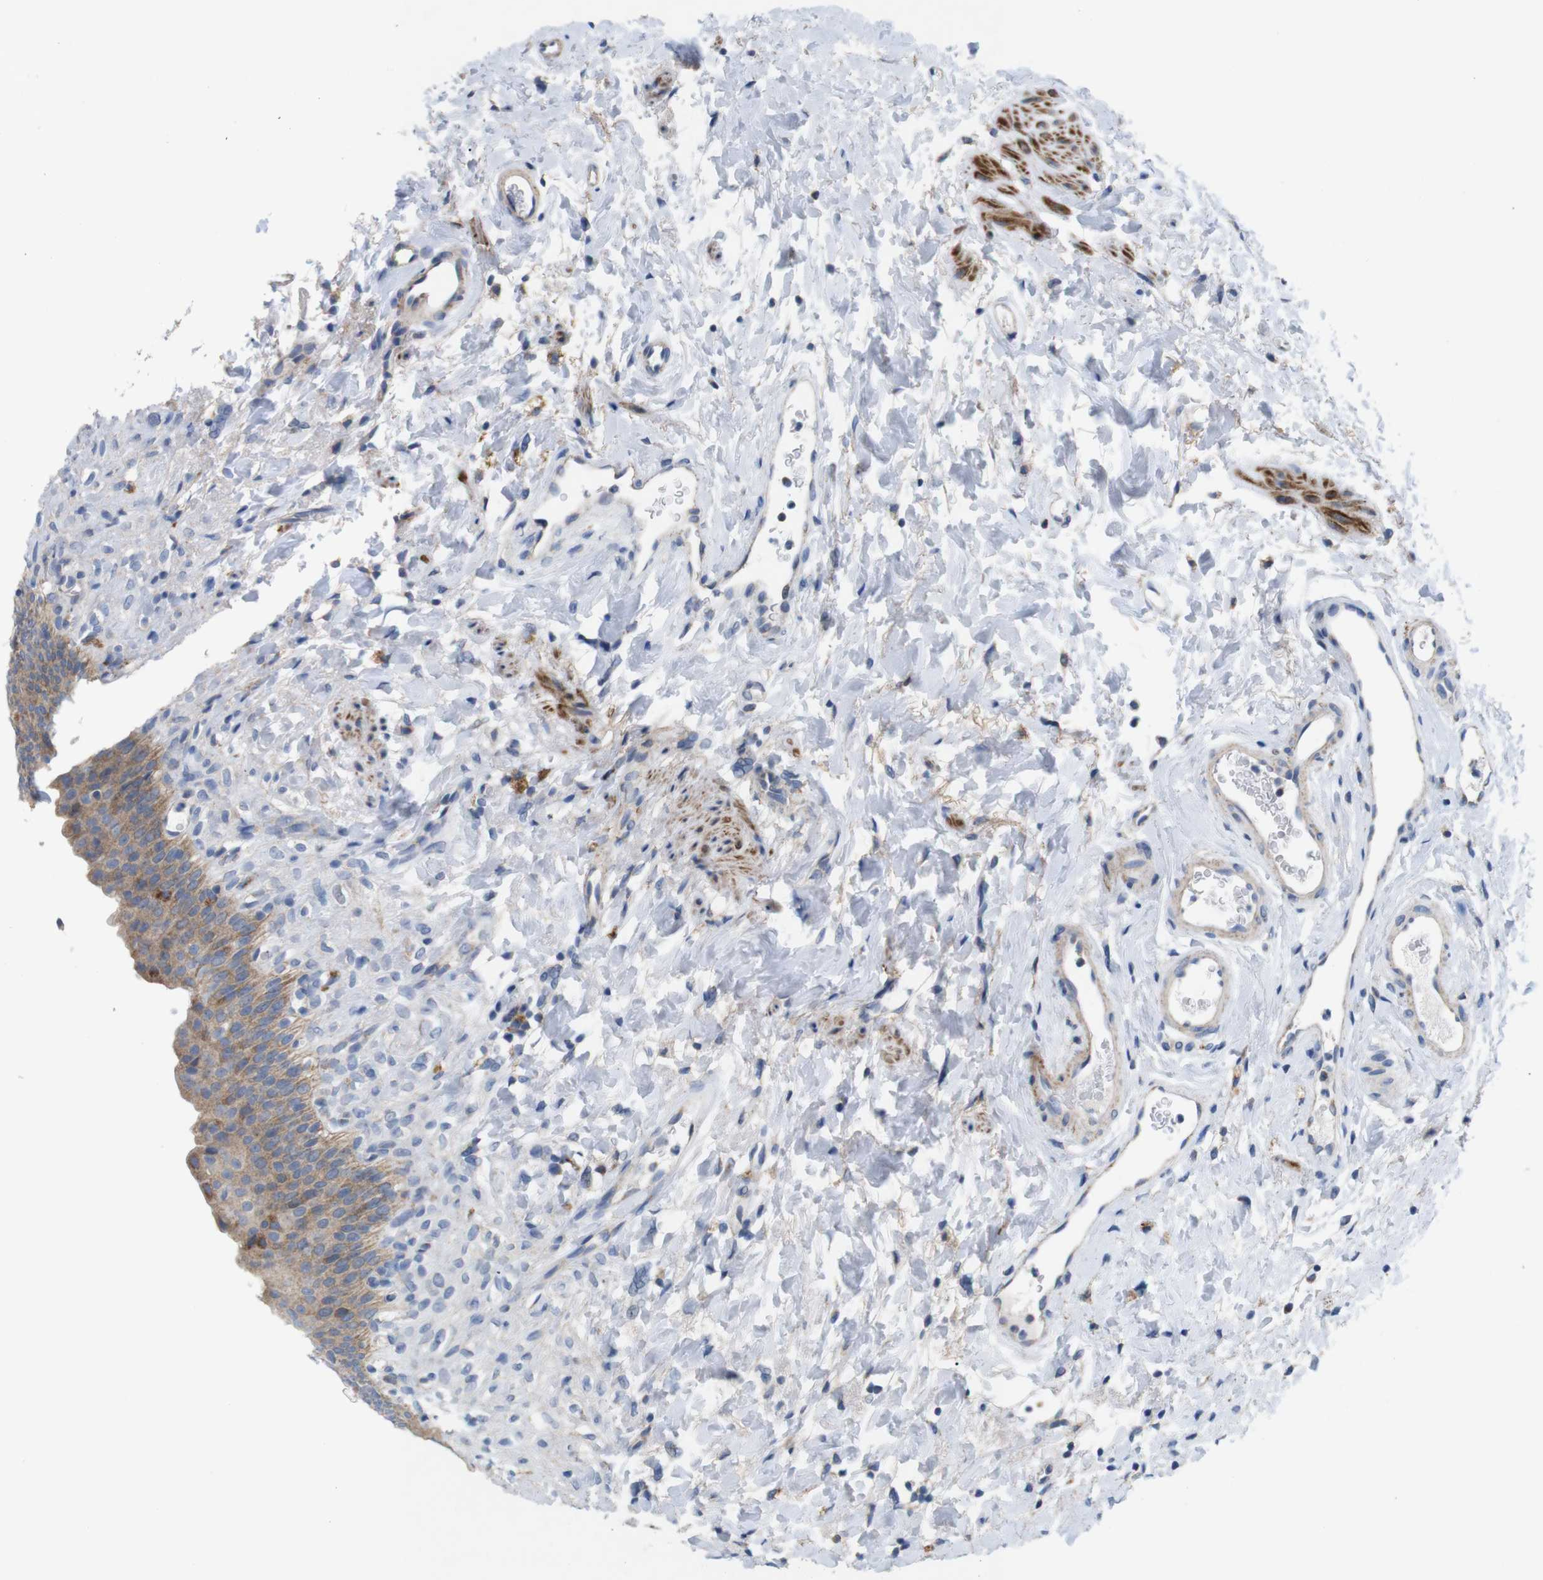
{"staining": {"intensity": "weak", "quantity": ">75%", "location": "cytoplasmic/membranous"}, "tissue": "urinary bladder", "cell_type": "Urothelial cells", "image_type": "normal", "snomed": [{"axis": "morphology", "description": "Normal tissue, NOS"}, {"axis": "topography", "description": "Urinary bladder"}], "caption": "Immunohistochemistry (IHC) histopathology image of unremarkable human urinary bladder stained for a protein (brown), which shows low levels of weak cytoplasmic/membranous positivity in approximately >75% of urothelial cells.", "gene": "F2RL1", "patient": {"sex": "female", "age": 79}}